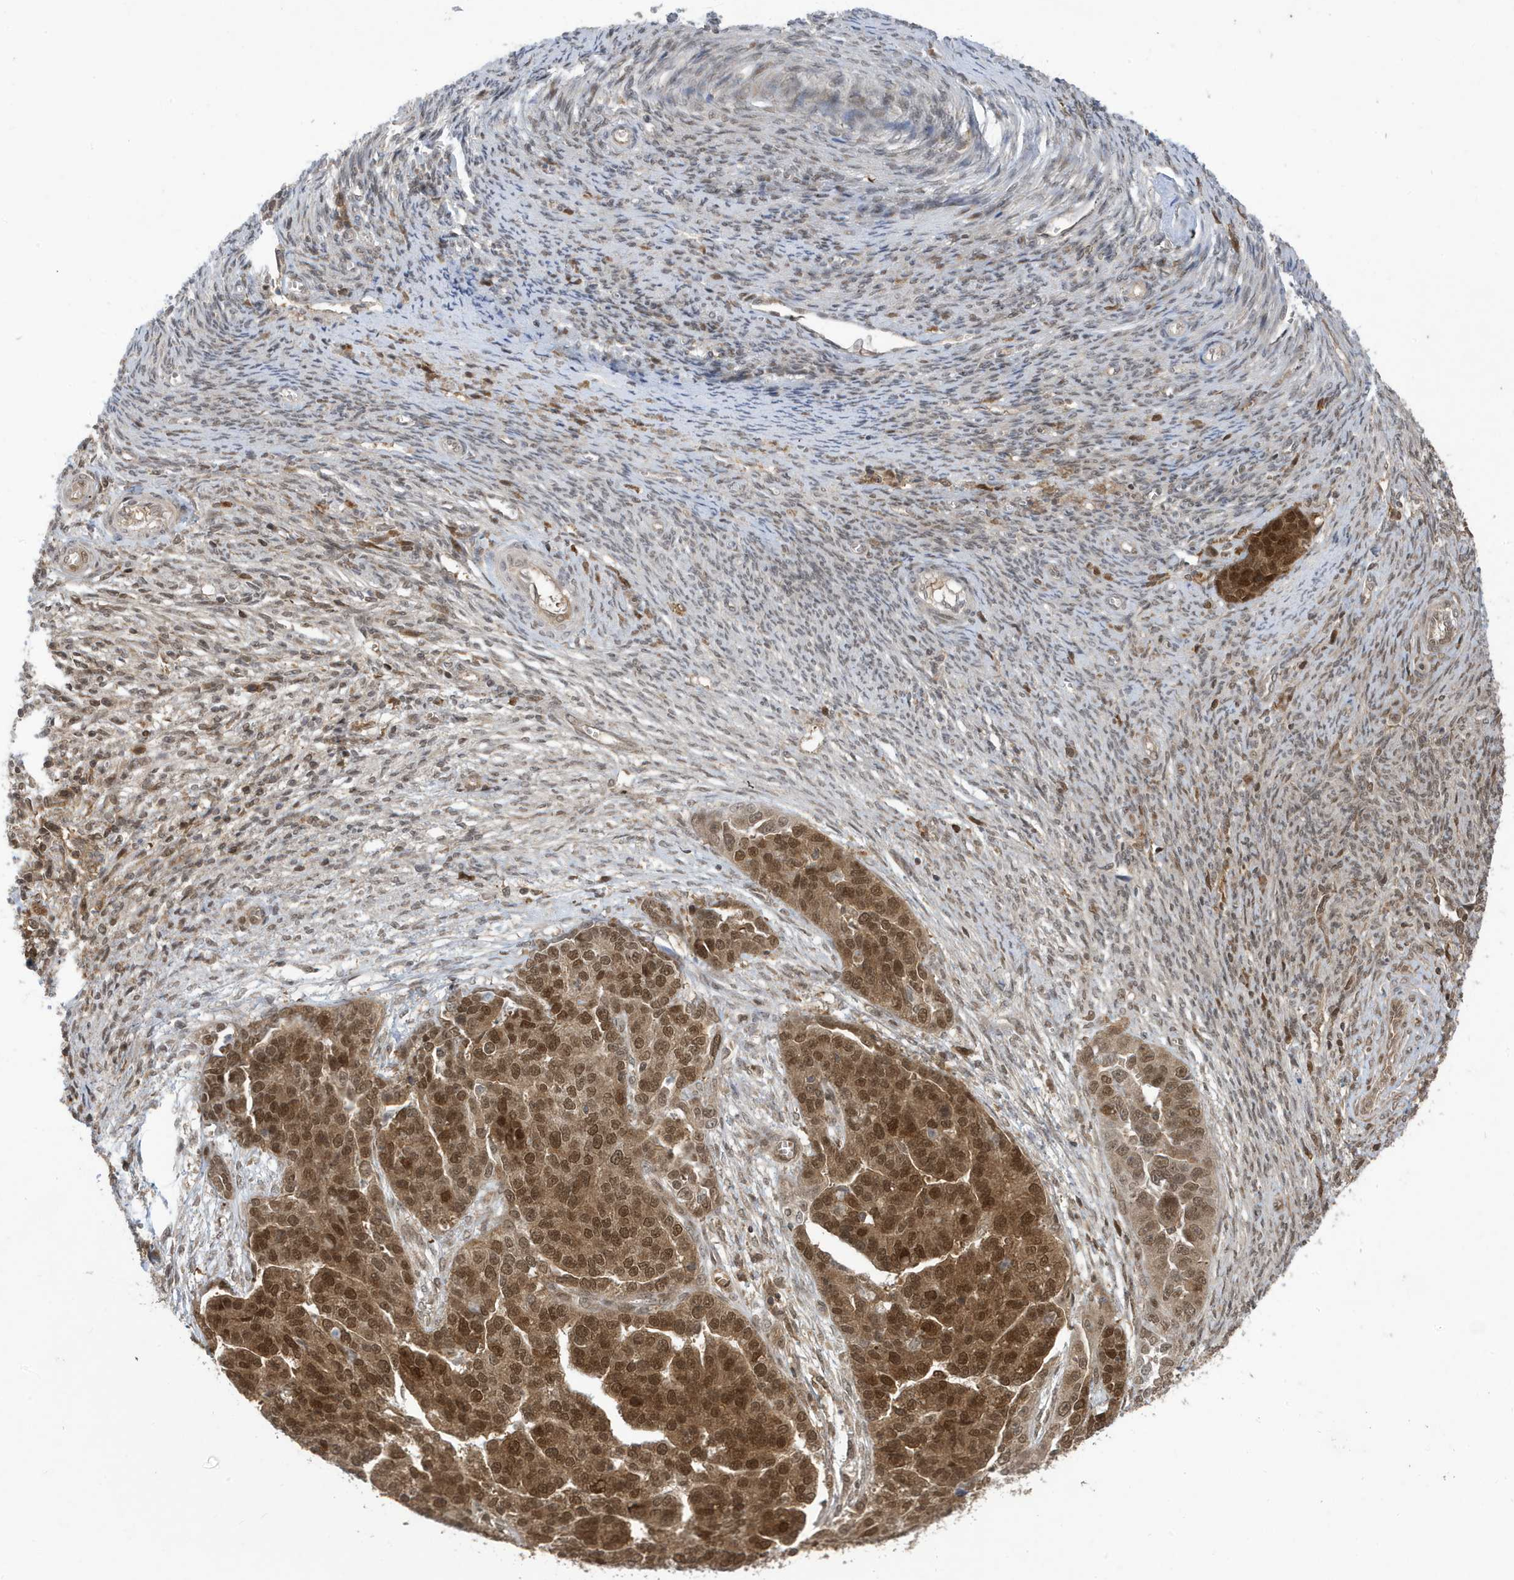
{"staining": {"intensity": "moderate", "quantity": ">75%", "location": "cytoplasmic/membranous,nuclear"}, "tissue": "ovarian cancer", "cell_type": "Tumor cells", "image_type": "cancer", "snomed": [{"axis": "morphology", "description": "Cystadenocarcinoma, serous, NOS"}, {"axis": "topography", "description": "Ovary"}], "caption": "Serous cystadenocarcinoma (ovarian) stained with DAB (3,3'-diaminobenzidine) IHC displays medium levels of moderate cytoplasmic/membranous and nuclear positivity in about >75% of tumor cells. The staining is performed using DAB brown chromogen to label protein expression. The nuclei are counter-stained blue using hematoxylin.", "gene": "UBQLN1", "patient": {"sex": "female", "age": 44}}